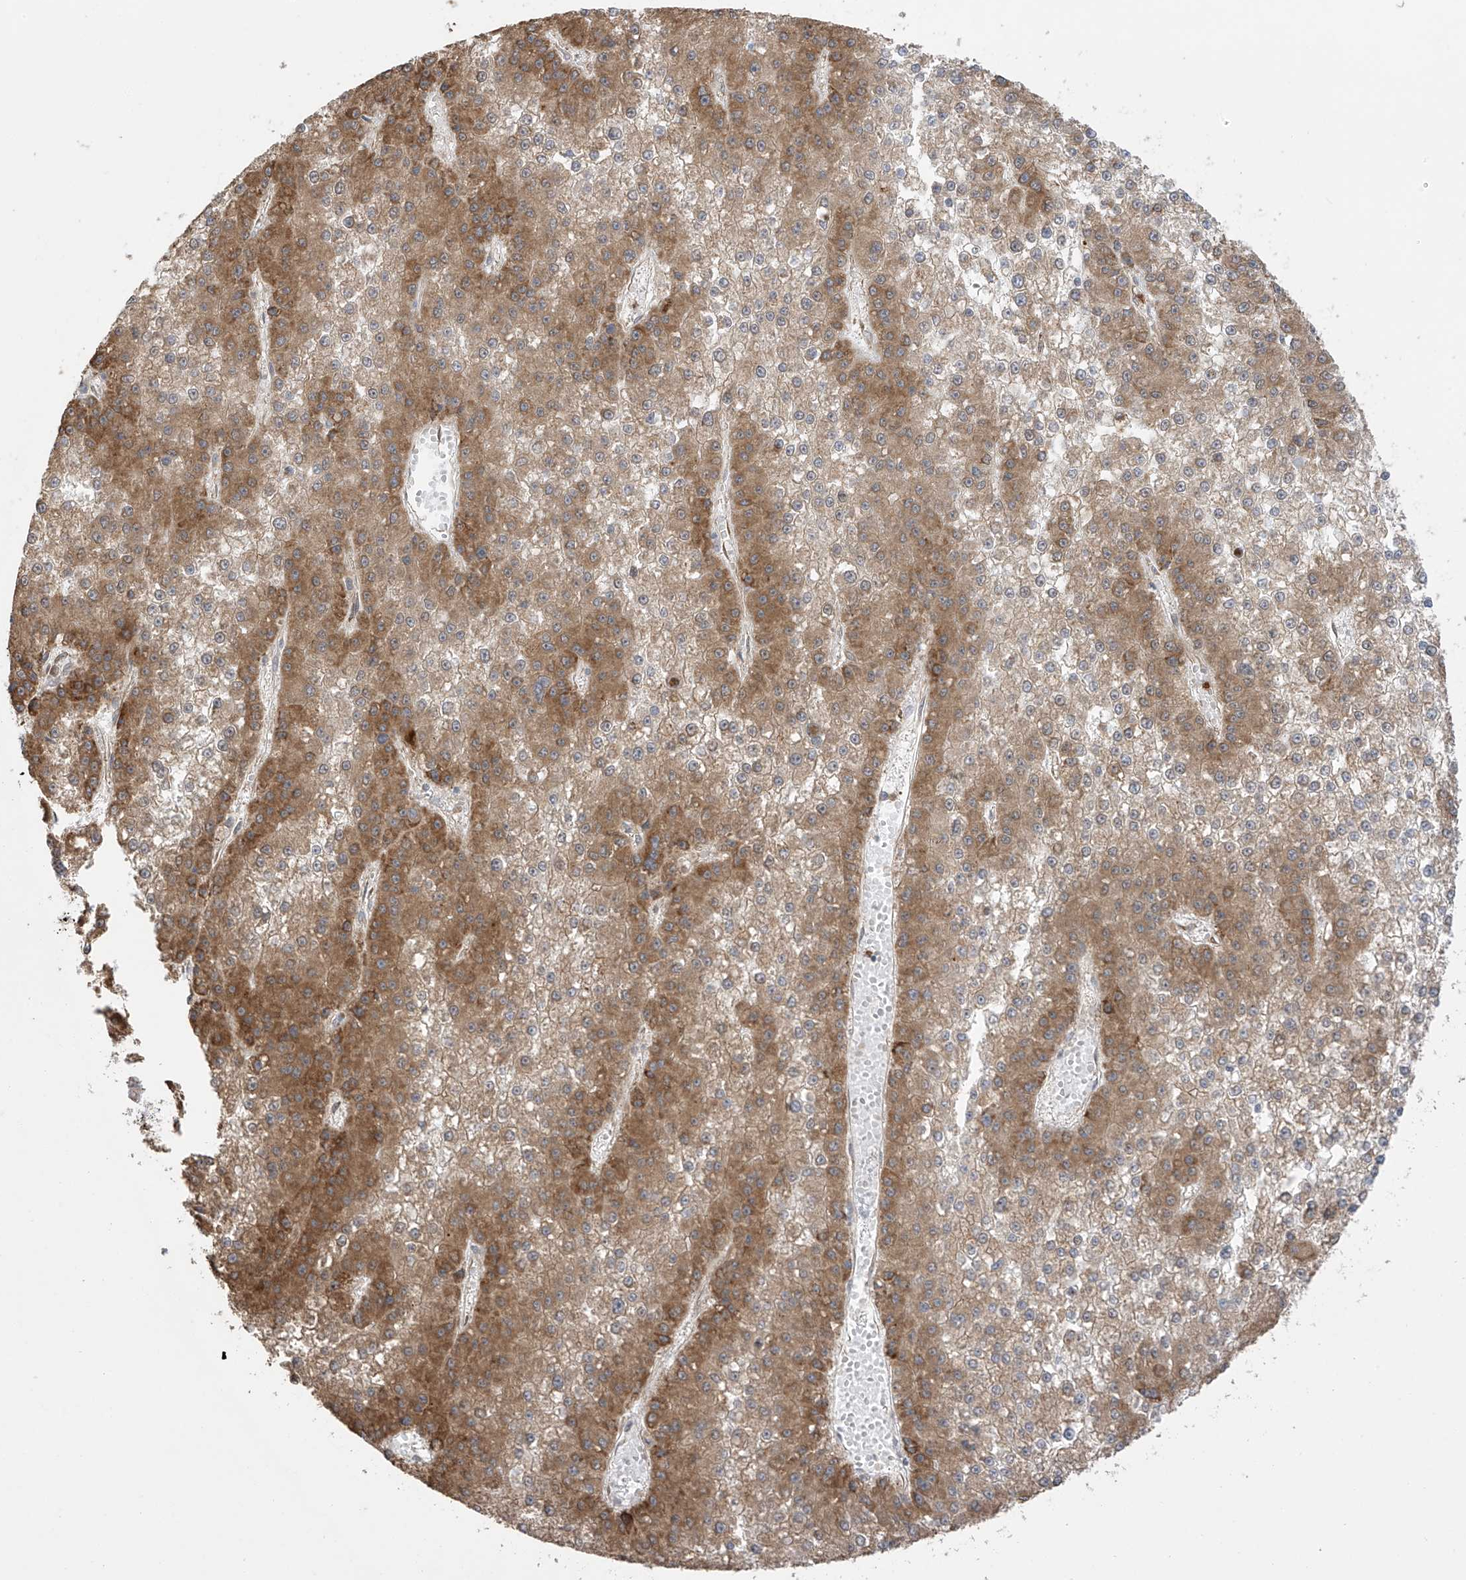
{"staining": {"intensity": "moderate", "quantity": "25%-75%", "location": "cytoplasmic/membranous"}, "tissue": "liver cancer", "cell_type": "Tumor cells", "image_type": "cancer", "snomed": [{"axis": "morphology", "description": "Carcinoma, Hepatocellular, NOS"}, {"axis": "topography", "description": "Liver"}], "caption": "A medium amount of moderate cytoplasmic/membranous positivity is seen in about 25%-75% of tumor cells in liver cancer tissue.", "gene": "KIAA1522", "patient": {"sex": "female", "age": 73}}